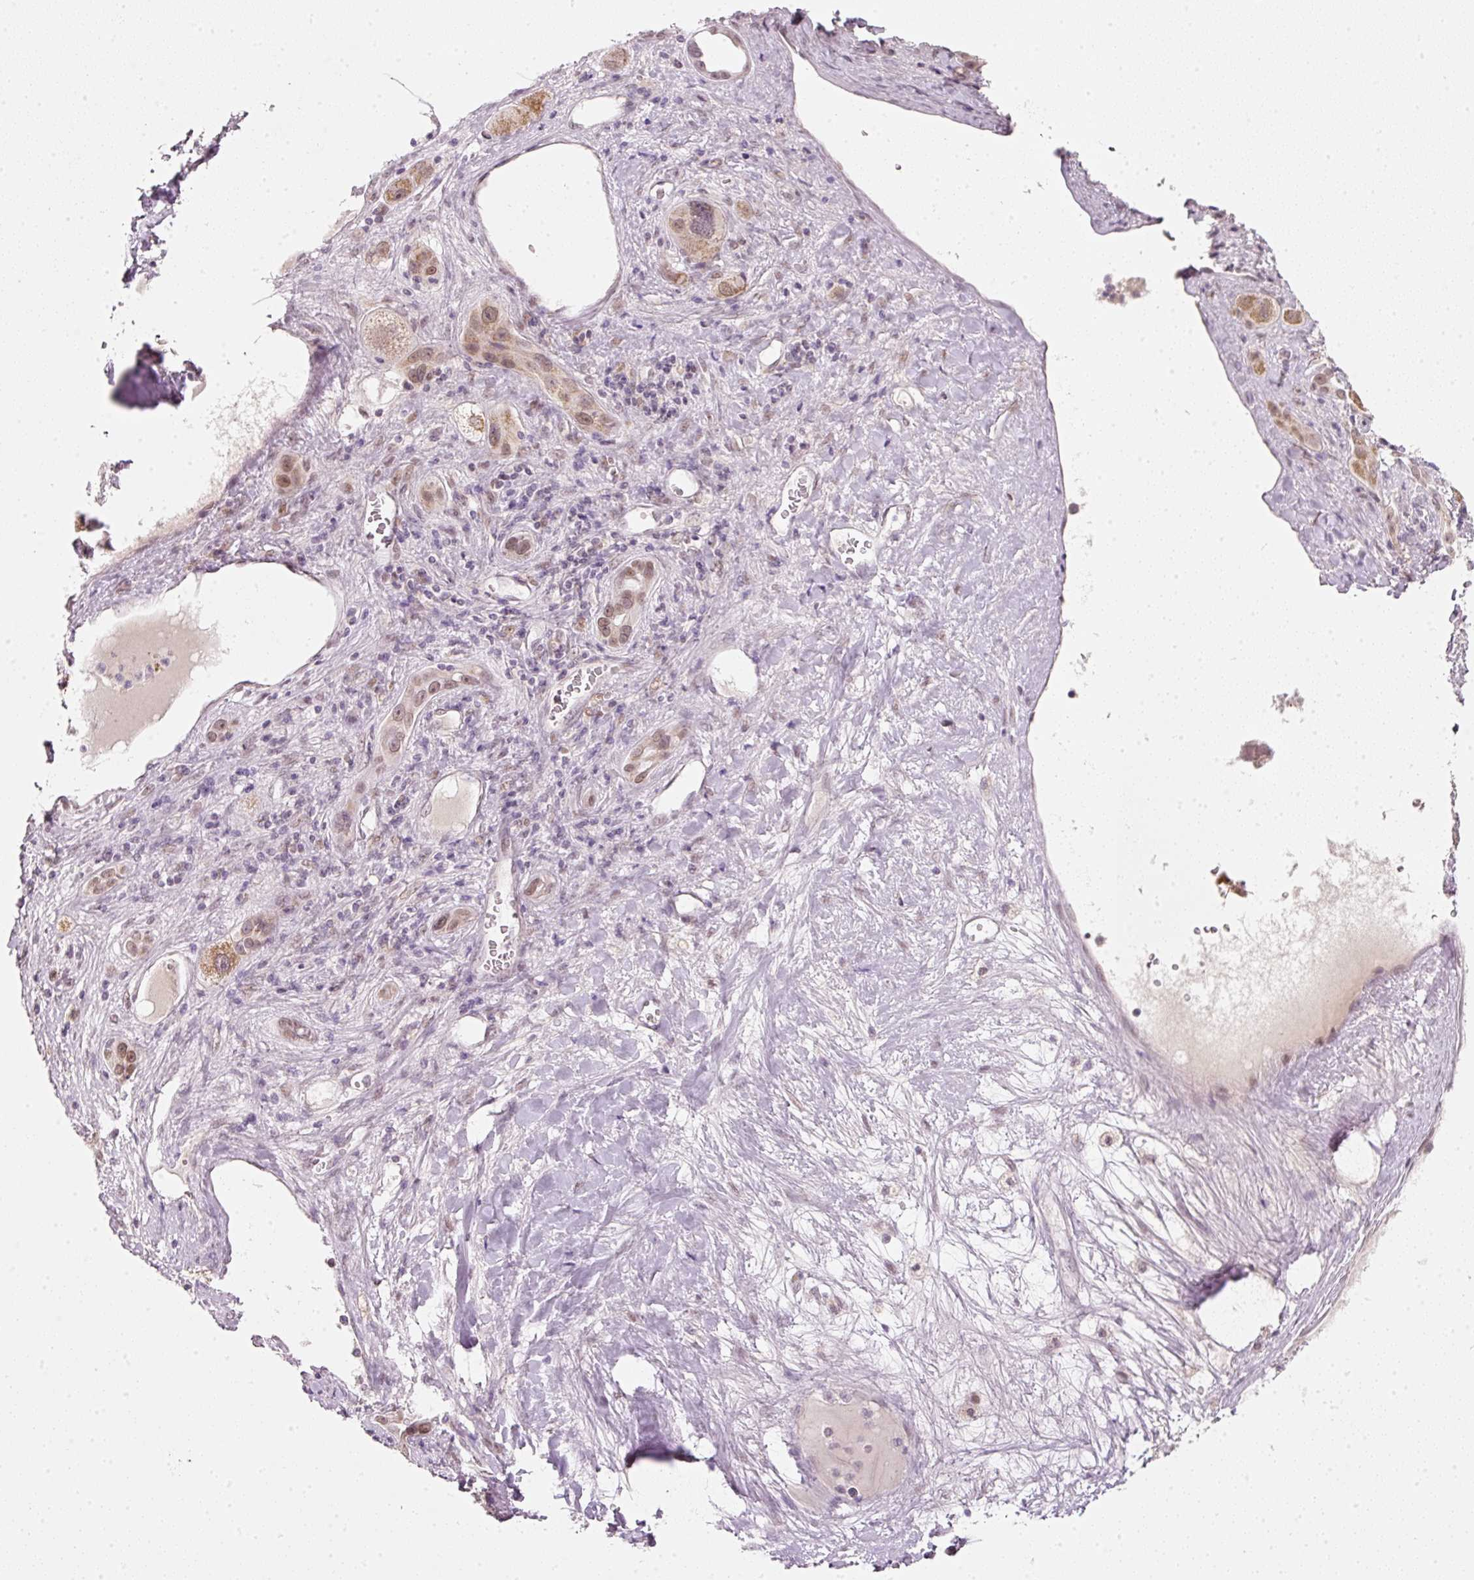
{"staining": {"intensity": "moderate", "quantity": ">75%", "location": "nuclear"}, "tissue": "liver cancer", "cell_type": "Tumor cells", "image_type": "cancer", "snomed": [{"axis": "morphology", "description": "Carcinoma, Hepatocellular, NOS"}, {"axis": "topography", "description": "Liver"}], "caption": "Liver hepatocellular carcinoma stained with a brown dye shows moderate nuclear positive expression in approximately >75% of tumor cells.", "gene": "FSTL3", "patient": {"sex": "female", "age": 73}}